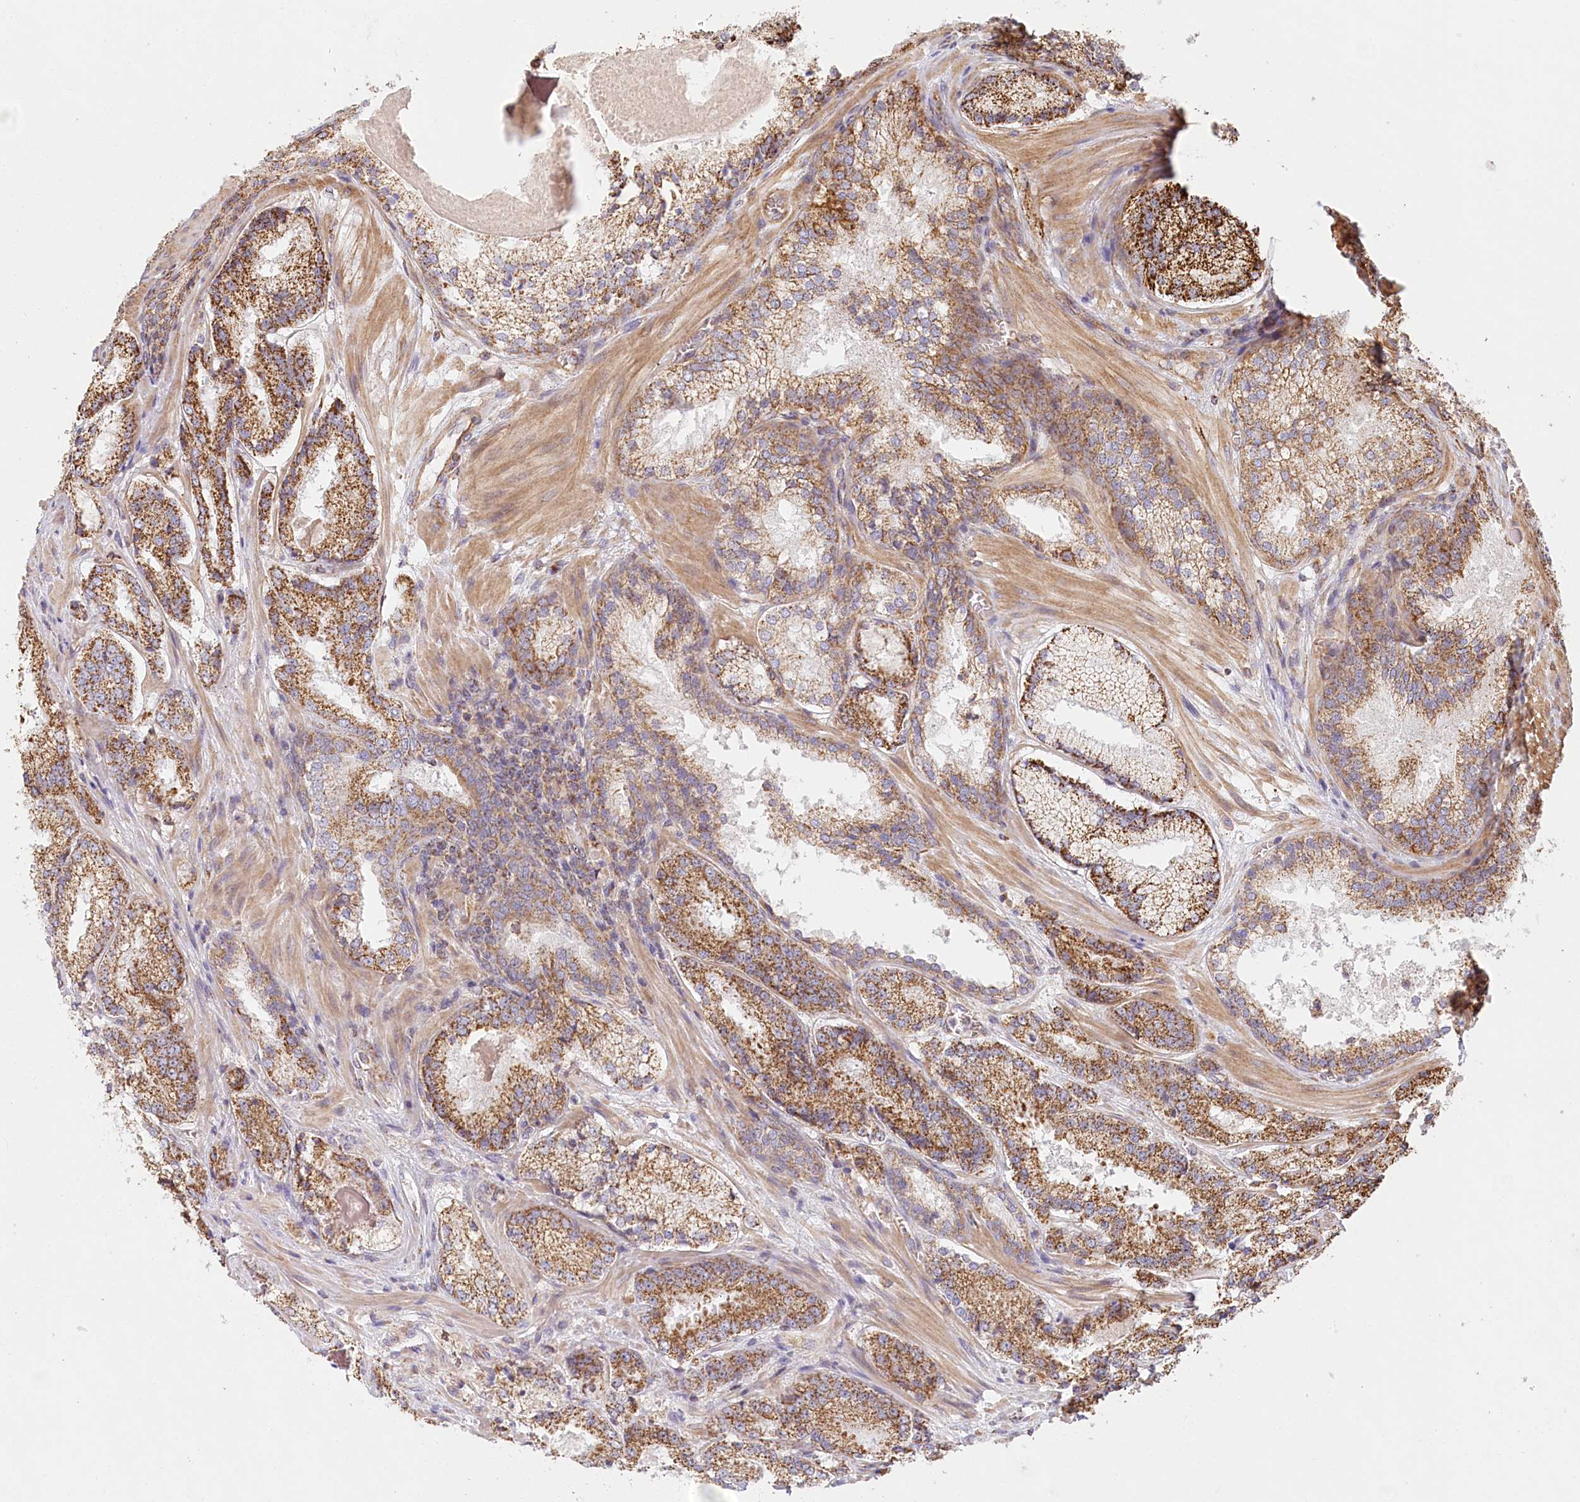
{"staining": {"intensity": "strong", "quantity": ">75%", "location": "cytoplasmic/membranous"}, "tissue": "prostate cancer", "cell_type": "Tumor cells", "image_type": "cancer", "snomed": [{"axis": "morphology", "description": "Adenocarcinoma, Low grade"}, {"axis": "topography", "description": "Prostate"}], "caption": "Immunohistochemical staining of human adenocarcinoma (low-grade) (prostate) reveals high levels of strong cytoplasmic/membranous protein positivity in approximately >75% of tumor cells.", "gene": "UMPS", "patient": {"sex": "male", "age": 74}}